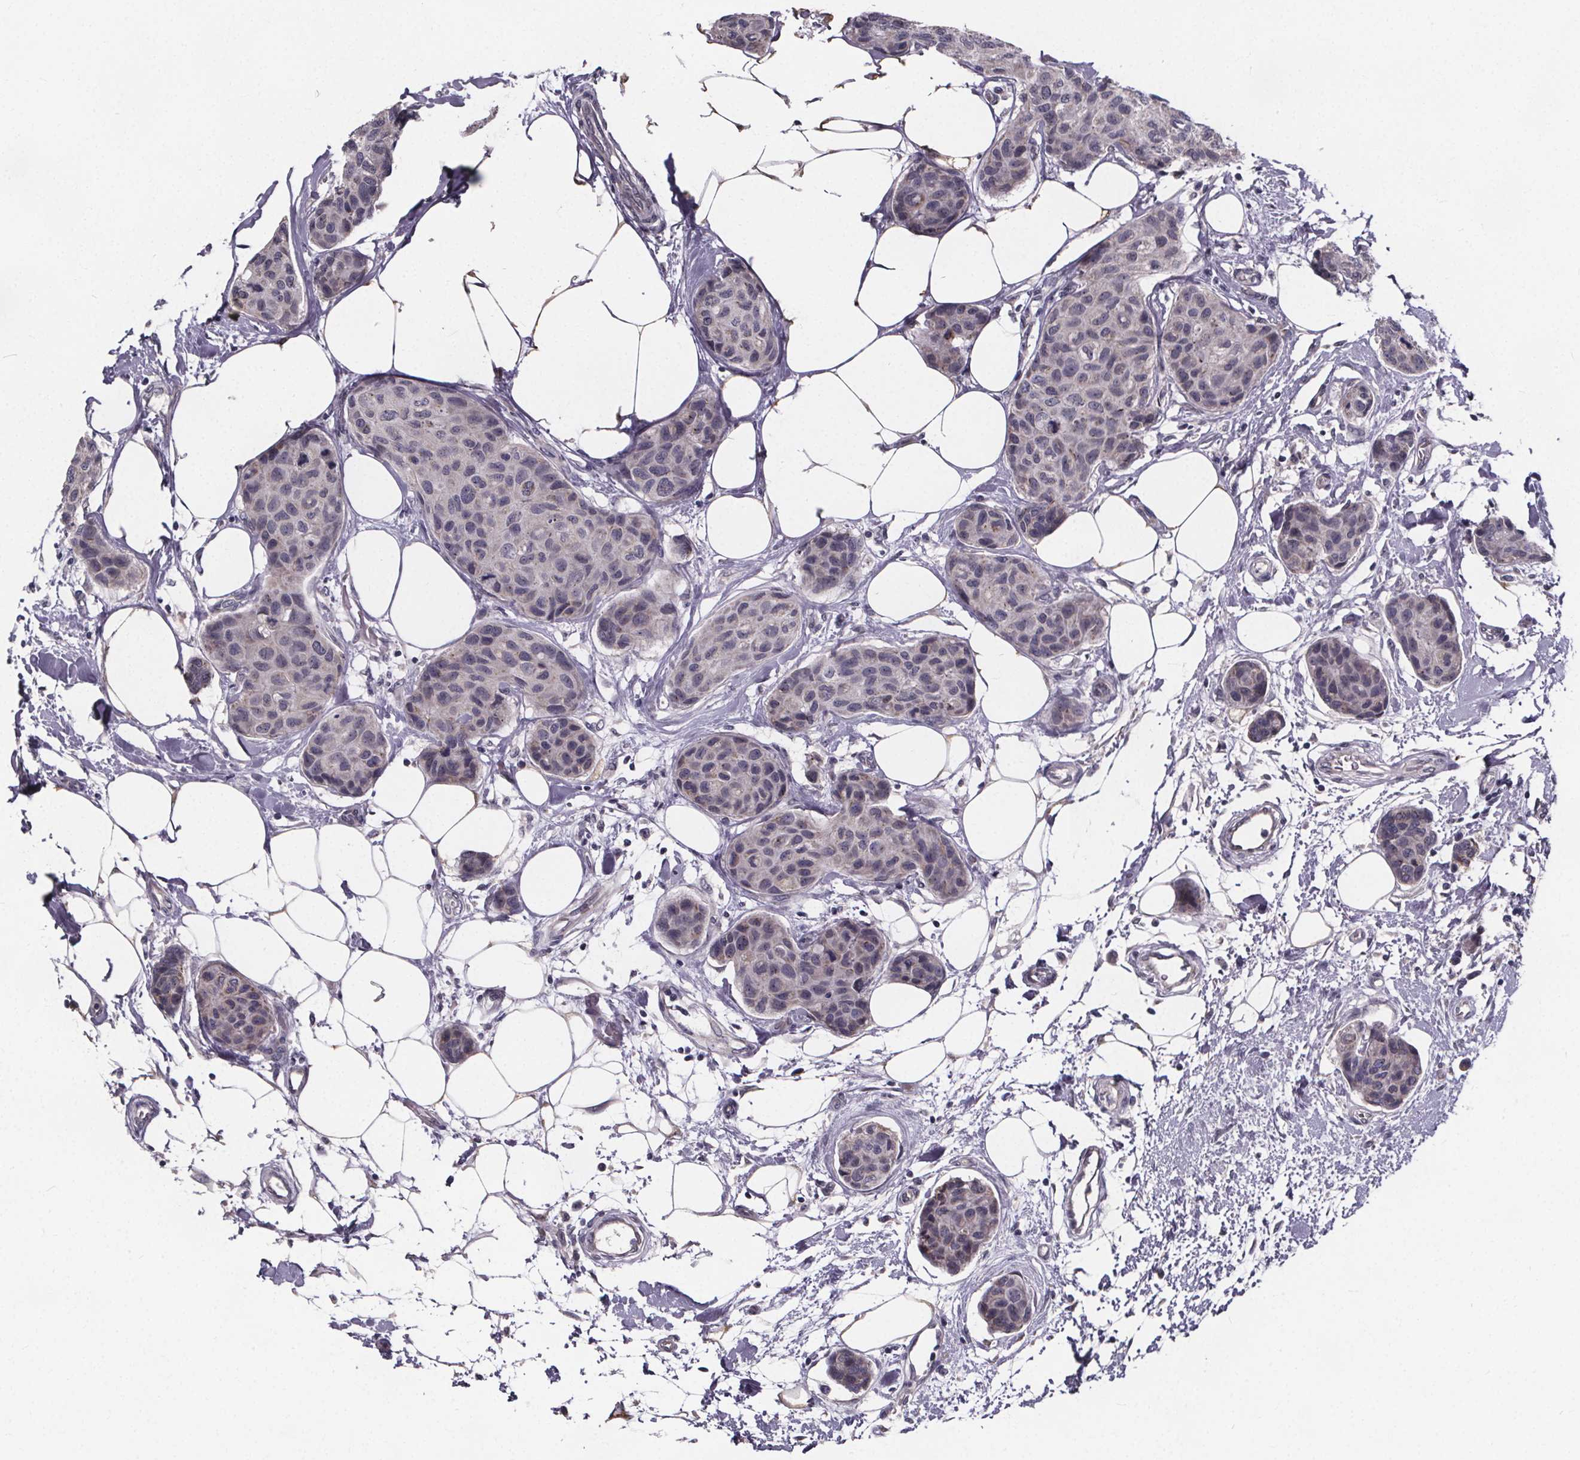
{"staining": {"intensity": "negative", "quantity": "none", "location": "none"}, "tissue": "breast cancer", "cell_type": "Tumor cells", "image_type": "cancer", "snomed": [{"axis": "morphology", "description": "Duct carcinoma"}, {"axis": "topography", "description": "Breast"}], "caption": "Immunohistochemical staining of human breast intraductal carcinoma displays no significant expression in tumor cells.", "gene": "FAM181B", "patient": {"sex": "female", "age": 80}}